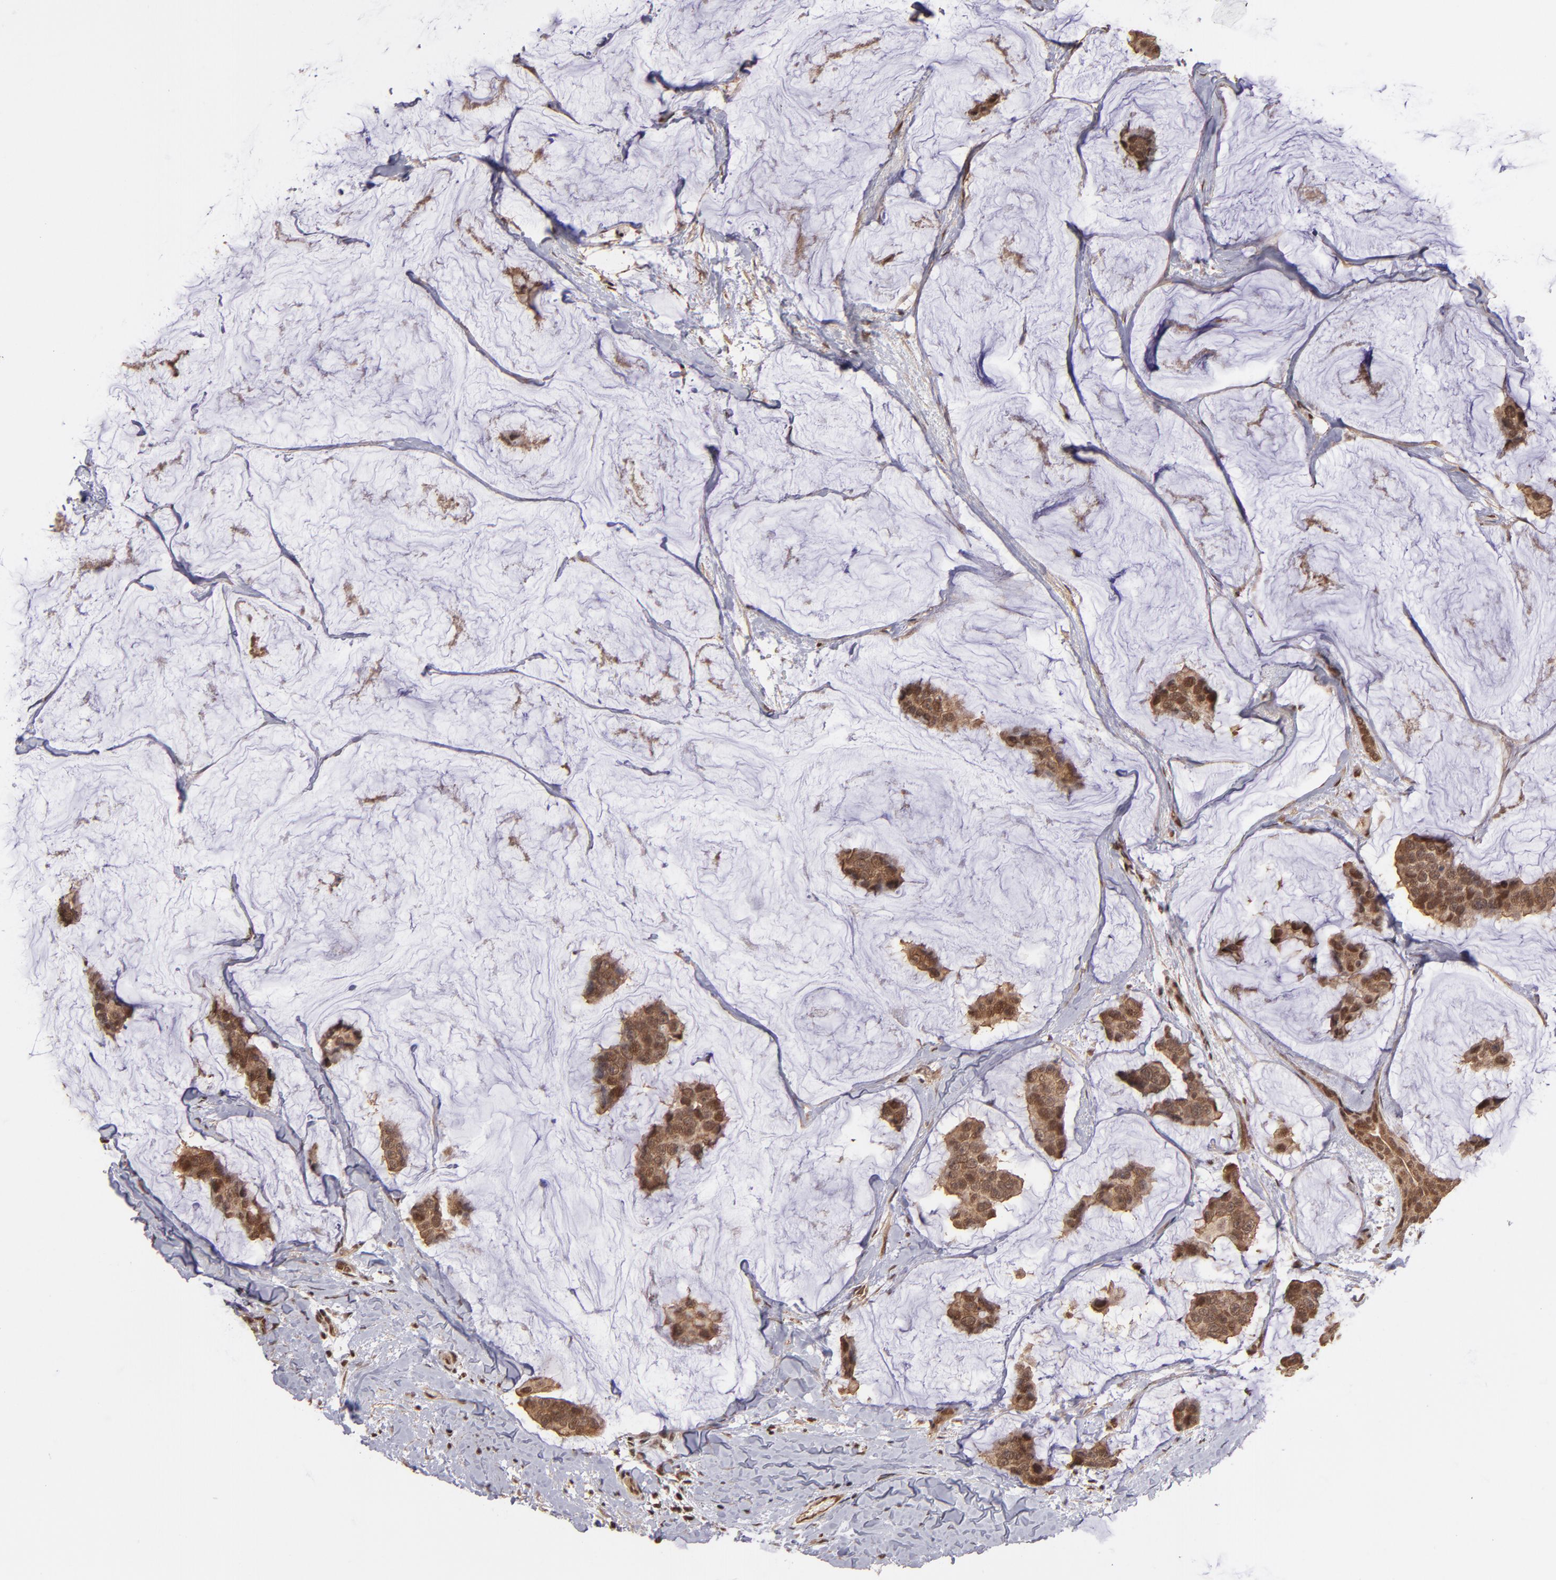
{"staining": {"intensity": "moderate", "quantity": ">75%", "location": "cytoplasmic/membranous,nuclear"}, "tissue": "breast cancer", "cell_type": "Tumor cells", "image_type": "cancer", "snomed": [{"axis": "morphology", "description": "Normal tissue, NOS"}, {"axis": "morphology", "description": "Duct carcinoma"}, {"axis": "topography", "description": "Breast"}], "caption": "Breast cancer stained for a protein (brown) reveals moderate cytoplasmic/membranous and nuclear positive positivity in about >75% of tumor cells.", "gene": "TERF2", "patient": {"sex": "female", "age": 50}}